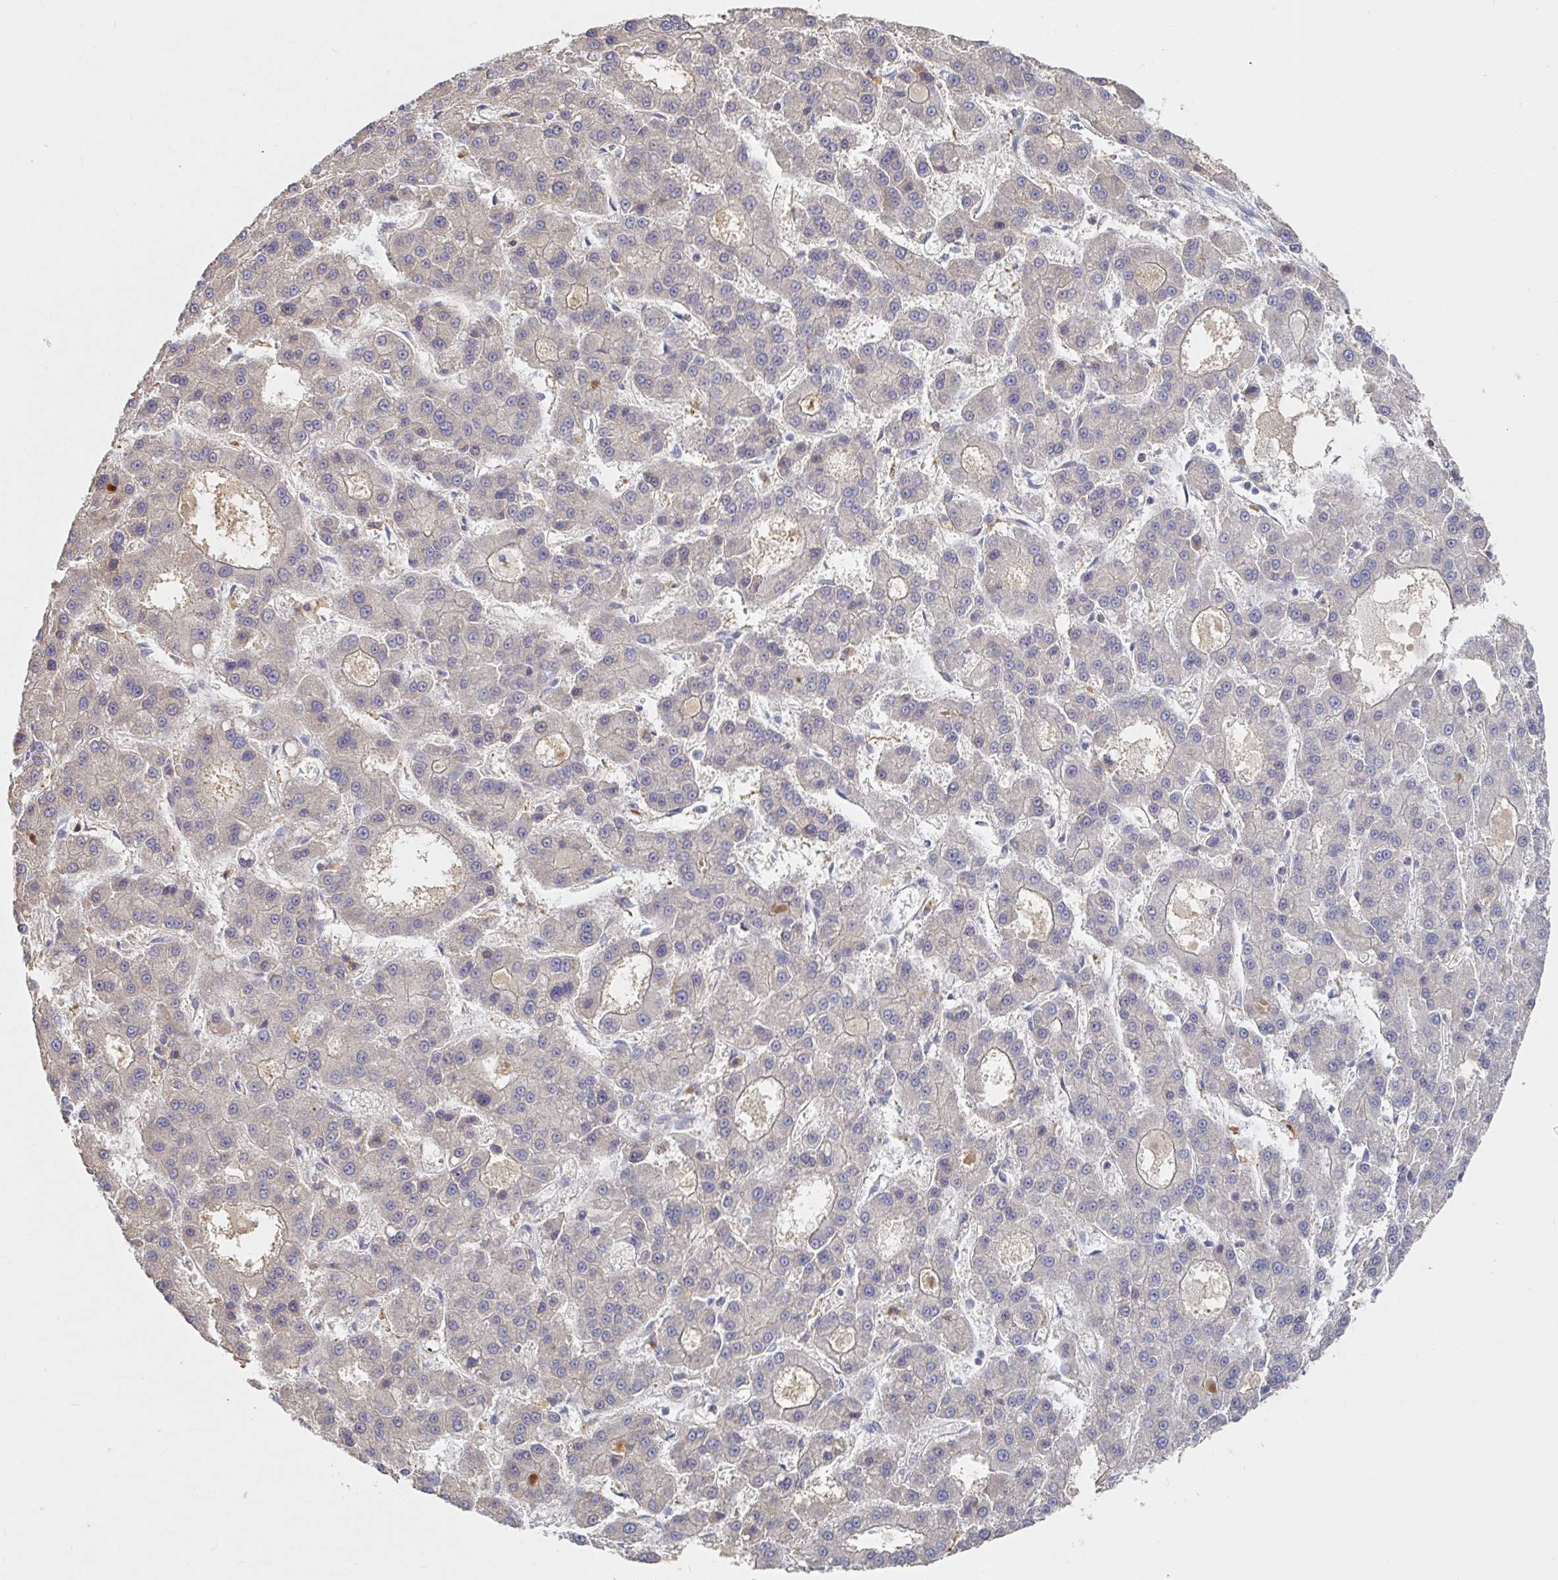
{"staining": {"intensity": "weak", "quantity": "<25%", "location": "cytoplasmic/membranous"}, "tissue": "liver cancer", "cell_type": "Tumor cells", "image_type": "cancer", "snomed": [{"axis": "morphology", "description": "Carcinoma, Hepatocellular, NOS"}, {"axis": "topography", "description": "Liver"}], "caption": "DAB (3,3'-diaminobenzidine) immunohistochemical staining of human liver cancer (hepatocellular carcinoma) demonstrates no significant expression in tumor cells.", "gene": "IRAK2", "patient": {"sex": "male", "age": 70}}